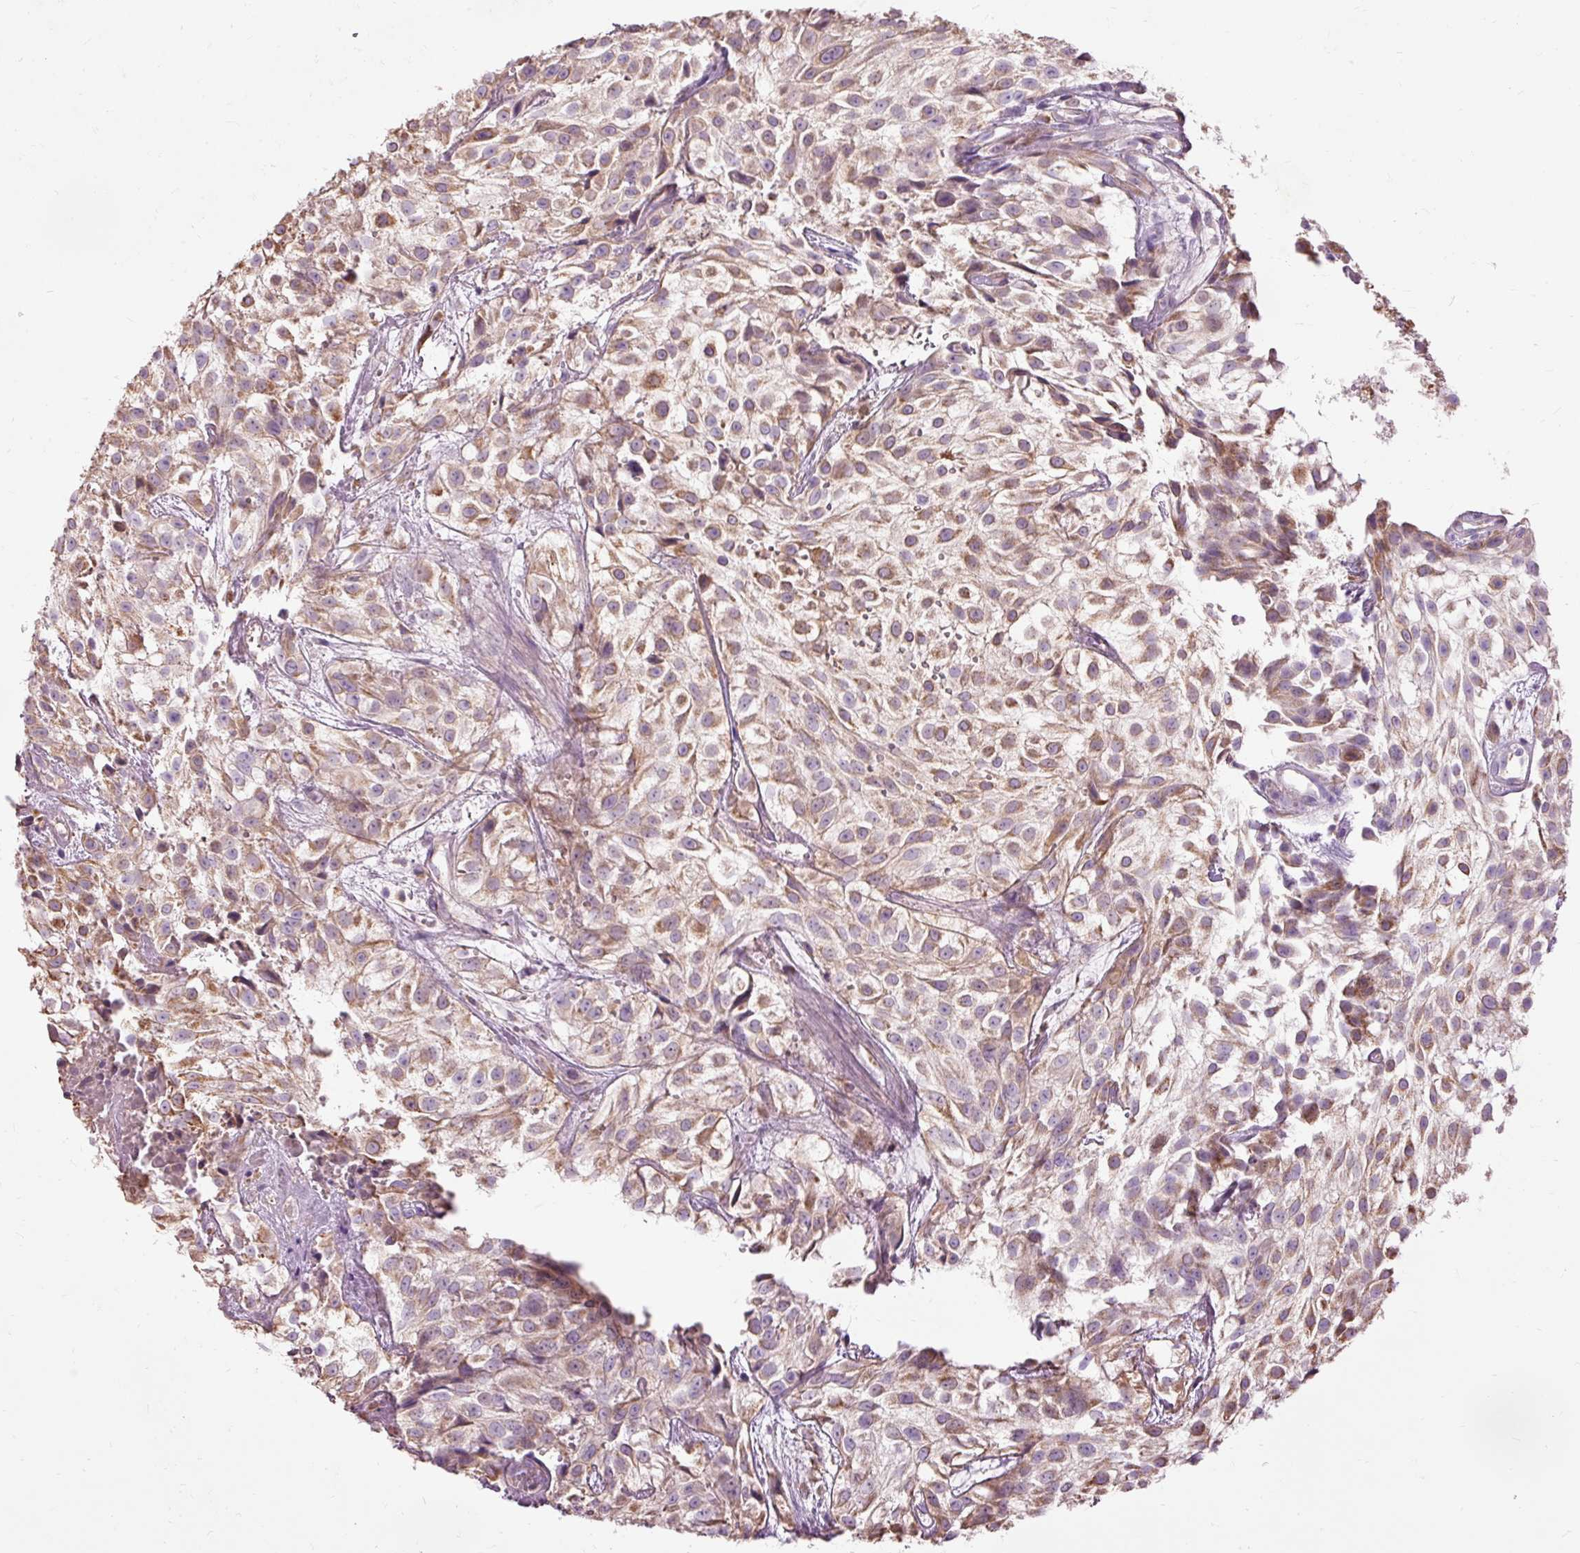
{"staining": {"intensity": "moderate", "quantity": "25%-75%", "location": "cytoplasmic/membranous"}, "tissue": "urothelial cancer", "cell_type": "Tumor cells", "image_type": "cancer", "snomed": [{"axis": "morphology", "description": "Urothelial carcinoma, High grade"}, {"axis": "topography", "description": "Urinary bladder"}], "caption": "Protein analysis of high-grade urothelial carcinoma tissue demonstrates moderate cytoplasmic/membranous staining in approximately 25%-75% of tumor cells.", "gene": "PRDX5", "patient": {"sex": "male", "age": 56}}